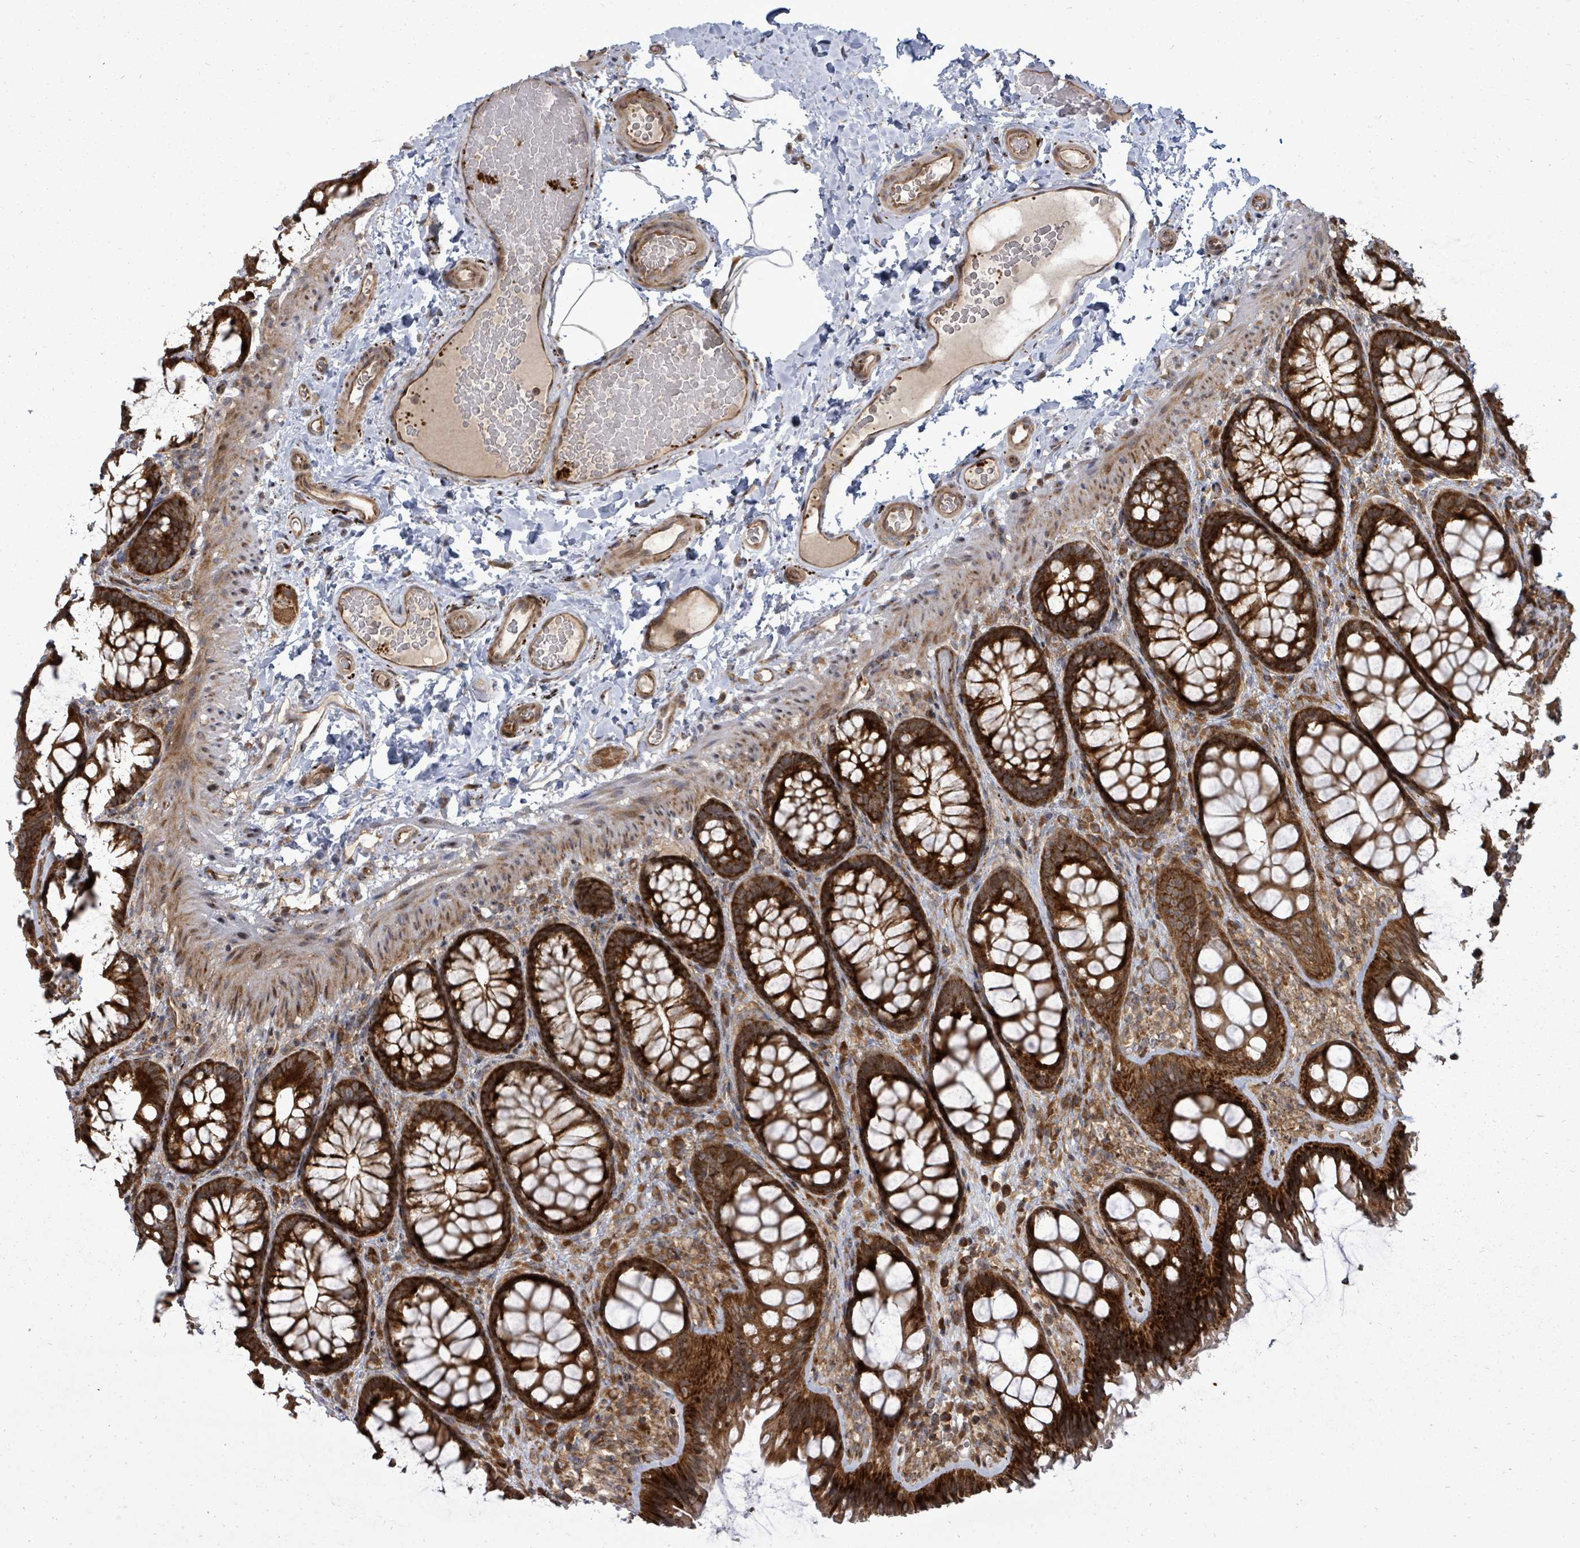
{"staining": {"intensity": "moderate", "quantity": ">75%", "location": "cytoplasmic/membranous"}, "tissue": "colon", "cell_type": "Endothelial cells", "image_type": "normal", "snomed": [{"axis": "morphology", "description": "Normal tissue, NOS"}, {"axis": "topography", "description": "Colon"}], "caption": "Unremarkable colon displays moderate cytoplasmic/membranous staining in approximately >75% of endothelial cells The protein of interest is stained brown, and the nuclei are stained in blue (DAB IHC with brightfield microscopy, high magnification)..", "gene": "EIF3CL", "patient": {"sex": "male", "age": 46}}